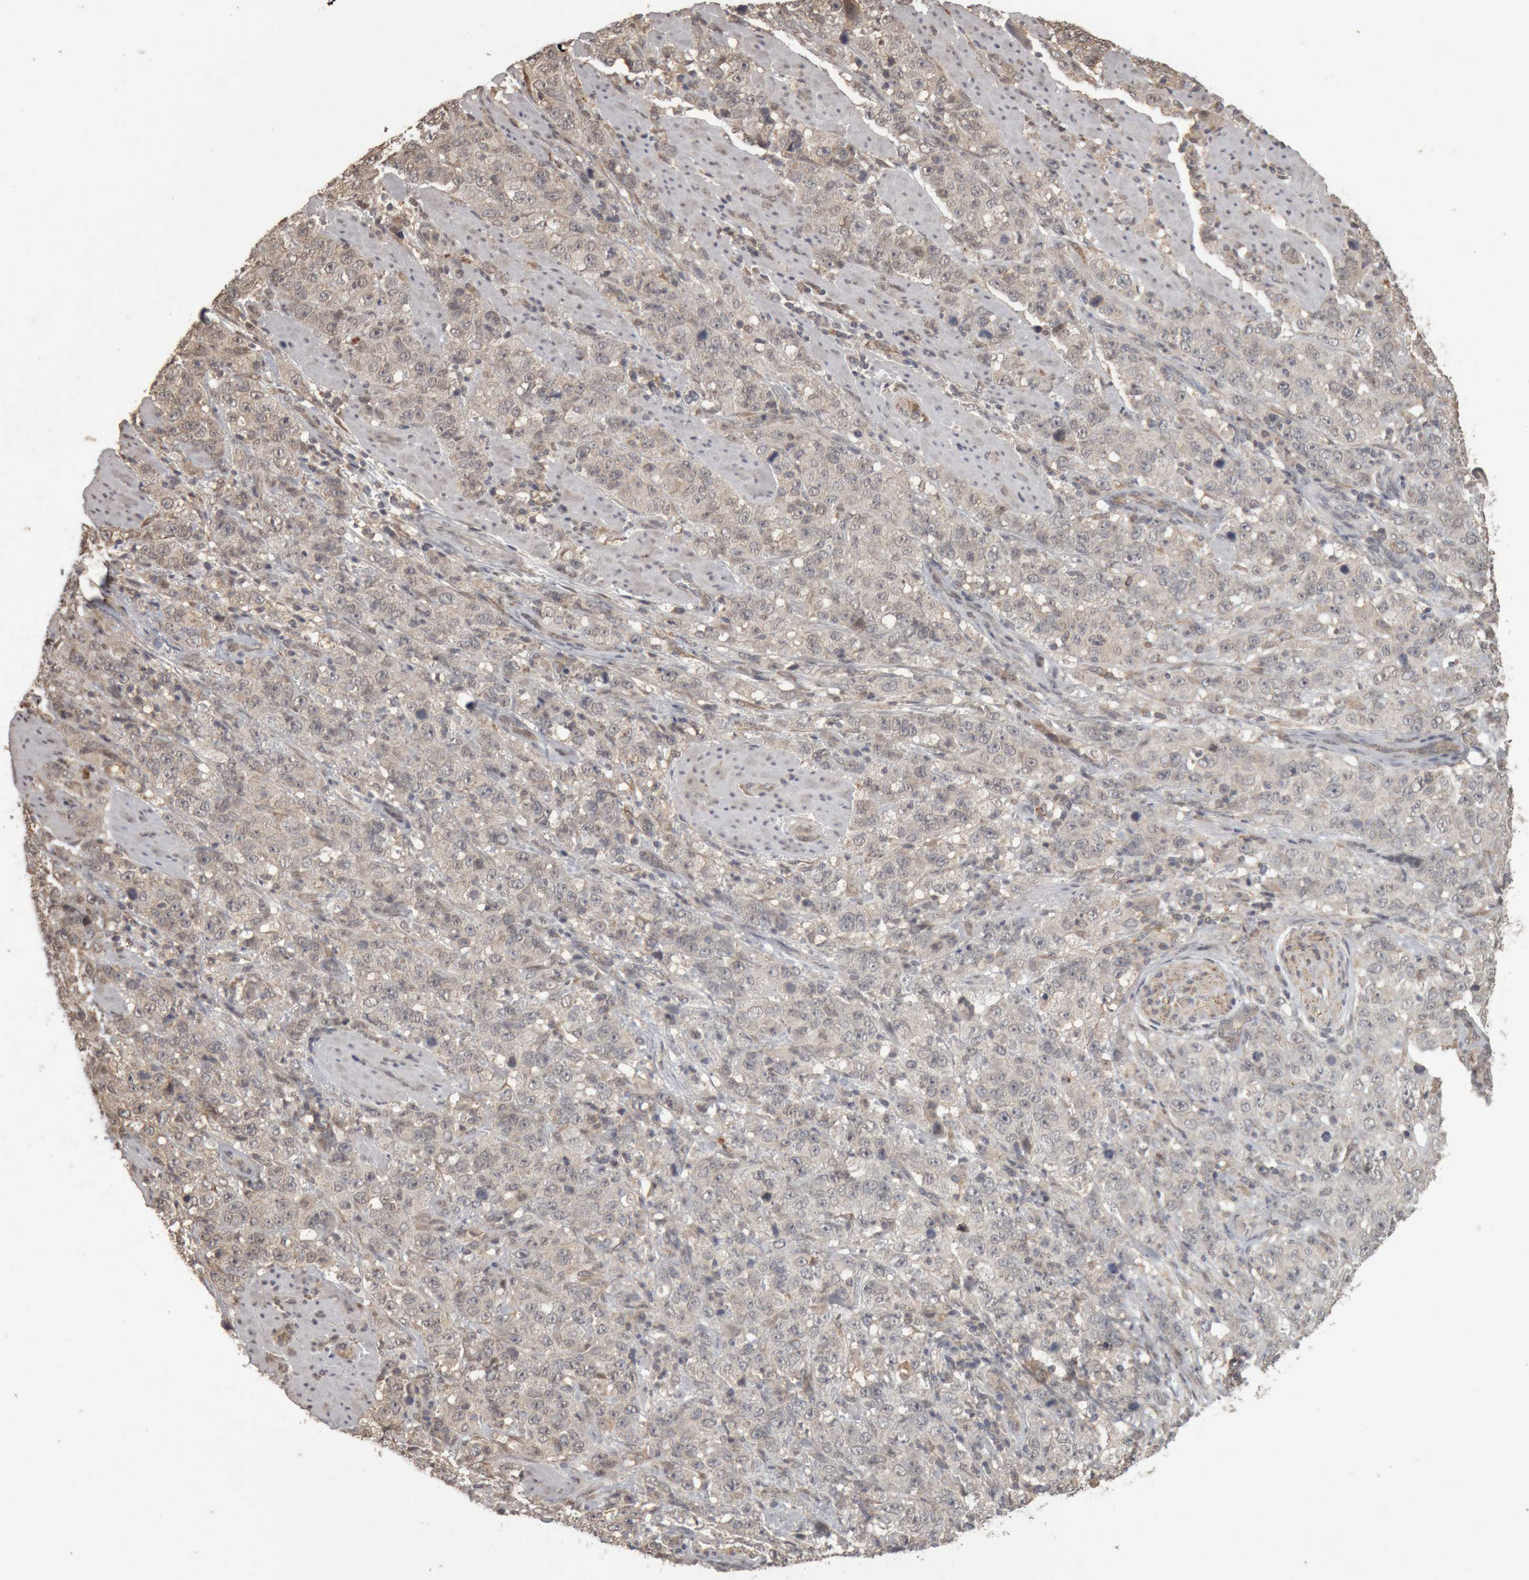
{"staining": {"intensity": "negative", "quantity": "none", "location": "none"}, "tissue": "stomach cancer", "cell_type": "Tumor cells", "image_type": "cancer", "snomed": [{"axis": "morphology", "description": "Adenocarcinoma, NOS"}, {"axis": "topography", "description": "Stomach"}], "caption": "Stomach cancer stained for a protein using immunohistochemistry (IHC) demonstrates no expression tumor cells.", "gene": "MEP1A", "patient": {"sex": "male", "age": 48}}